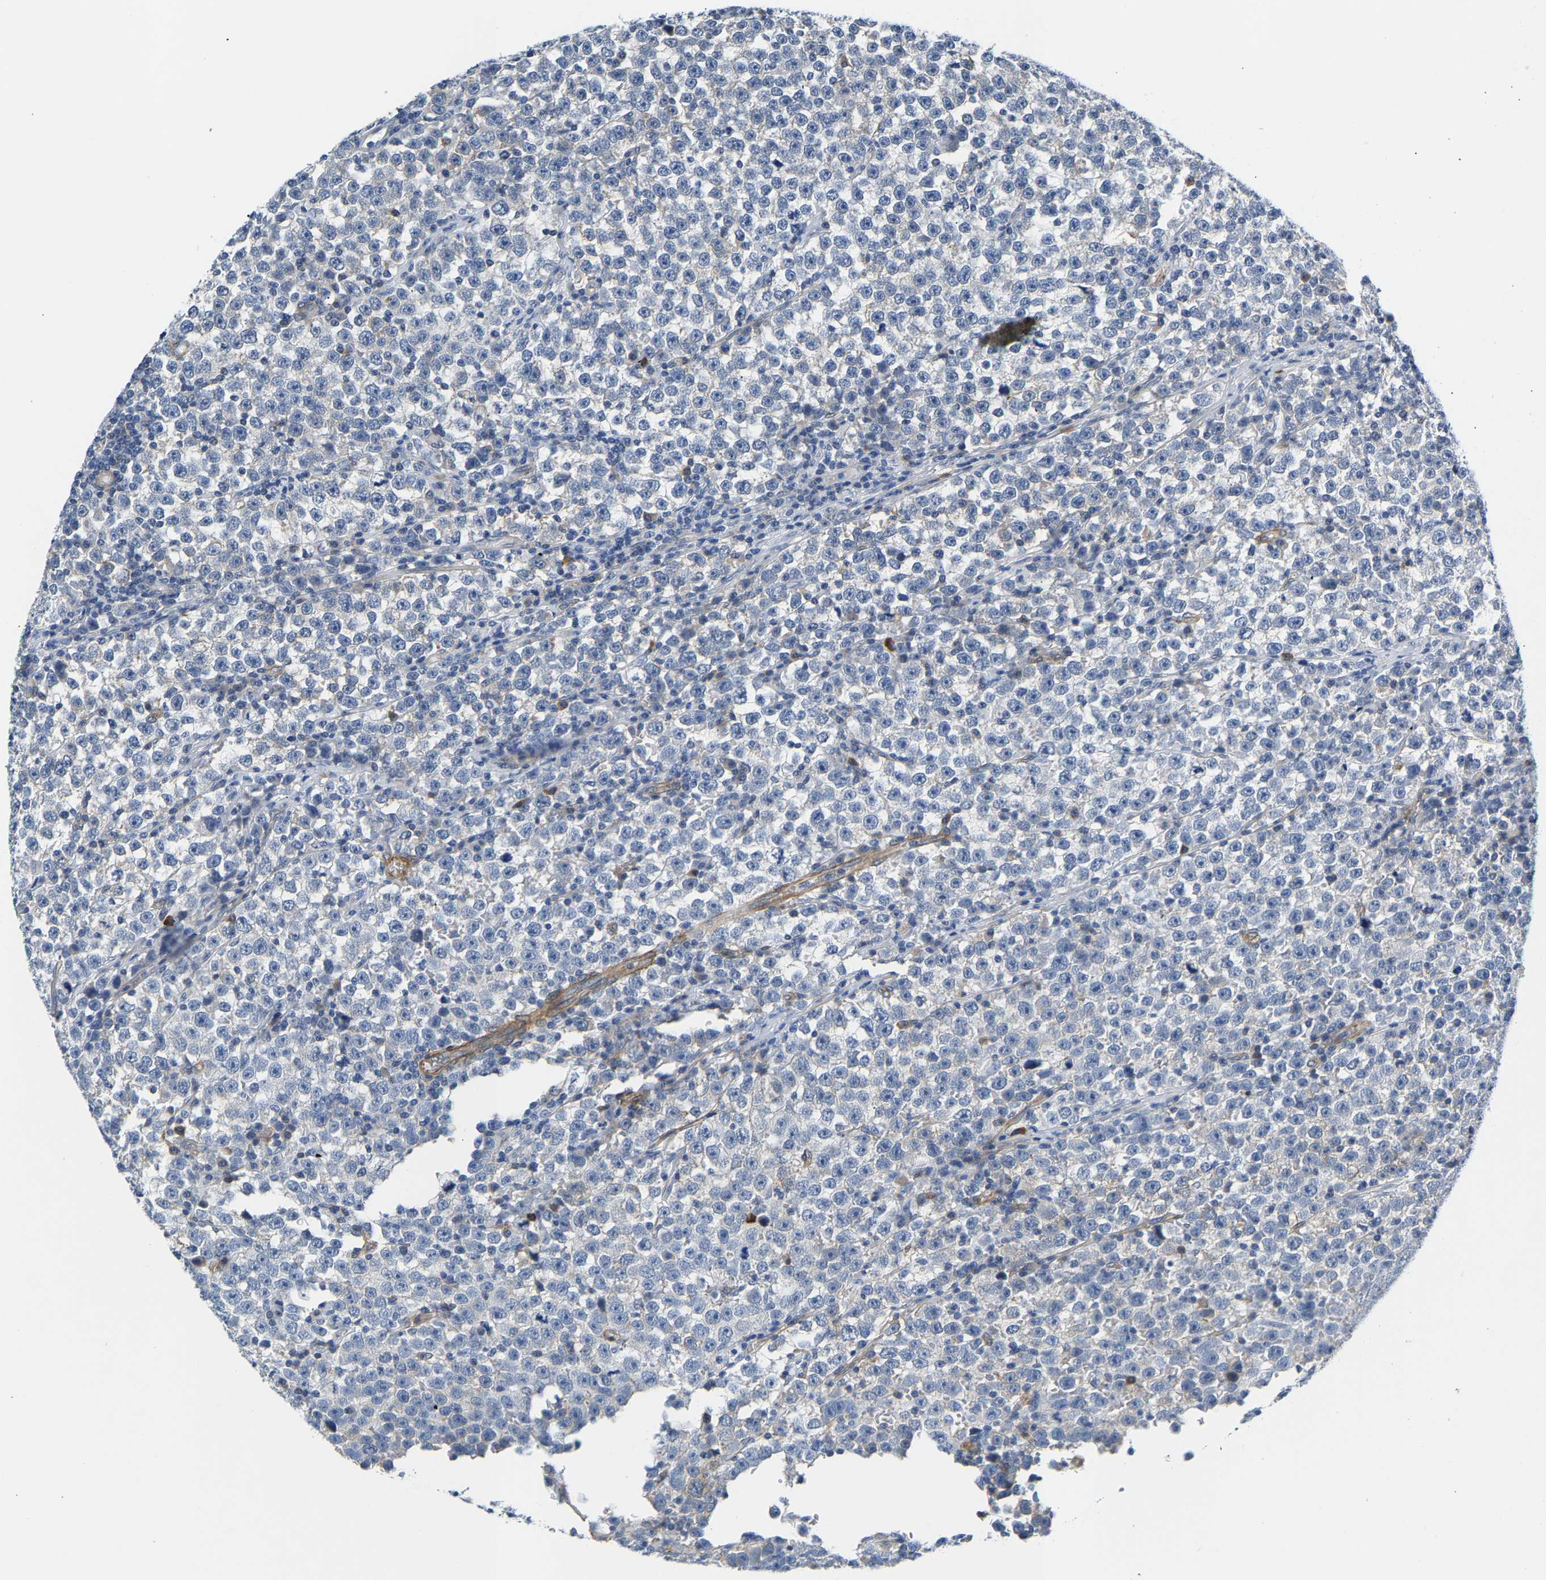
{"staining": {"intensity": "negative", "quantity": "none", "location": "none"}, "tissue": "testis cancer", "cell_type": "Tumor cells", "image_type": "cancer", "snomed": [{"axis": "morphology", "description": "Seminoma, NOS"}, {"axis": "topography", "description": "Testis"}], "caption": "Testis cancer (seminoma) was stained to show a protein in brown. There is no significant positivity in tumor cells.", "gene": "PAWR", "patient": {"sex": "male", "age": 43}}